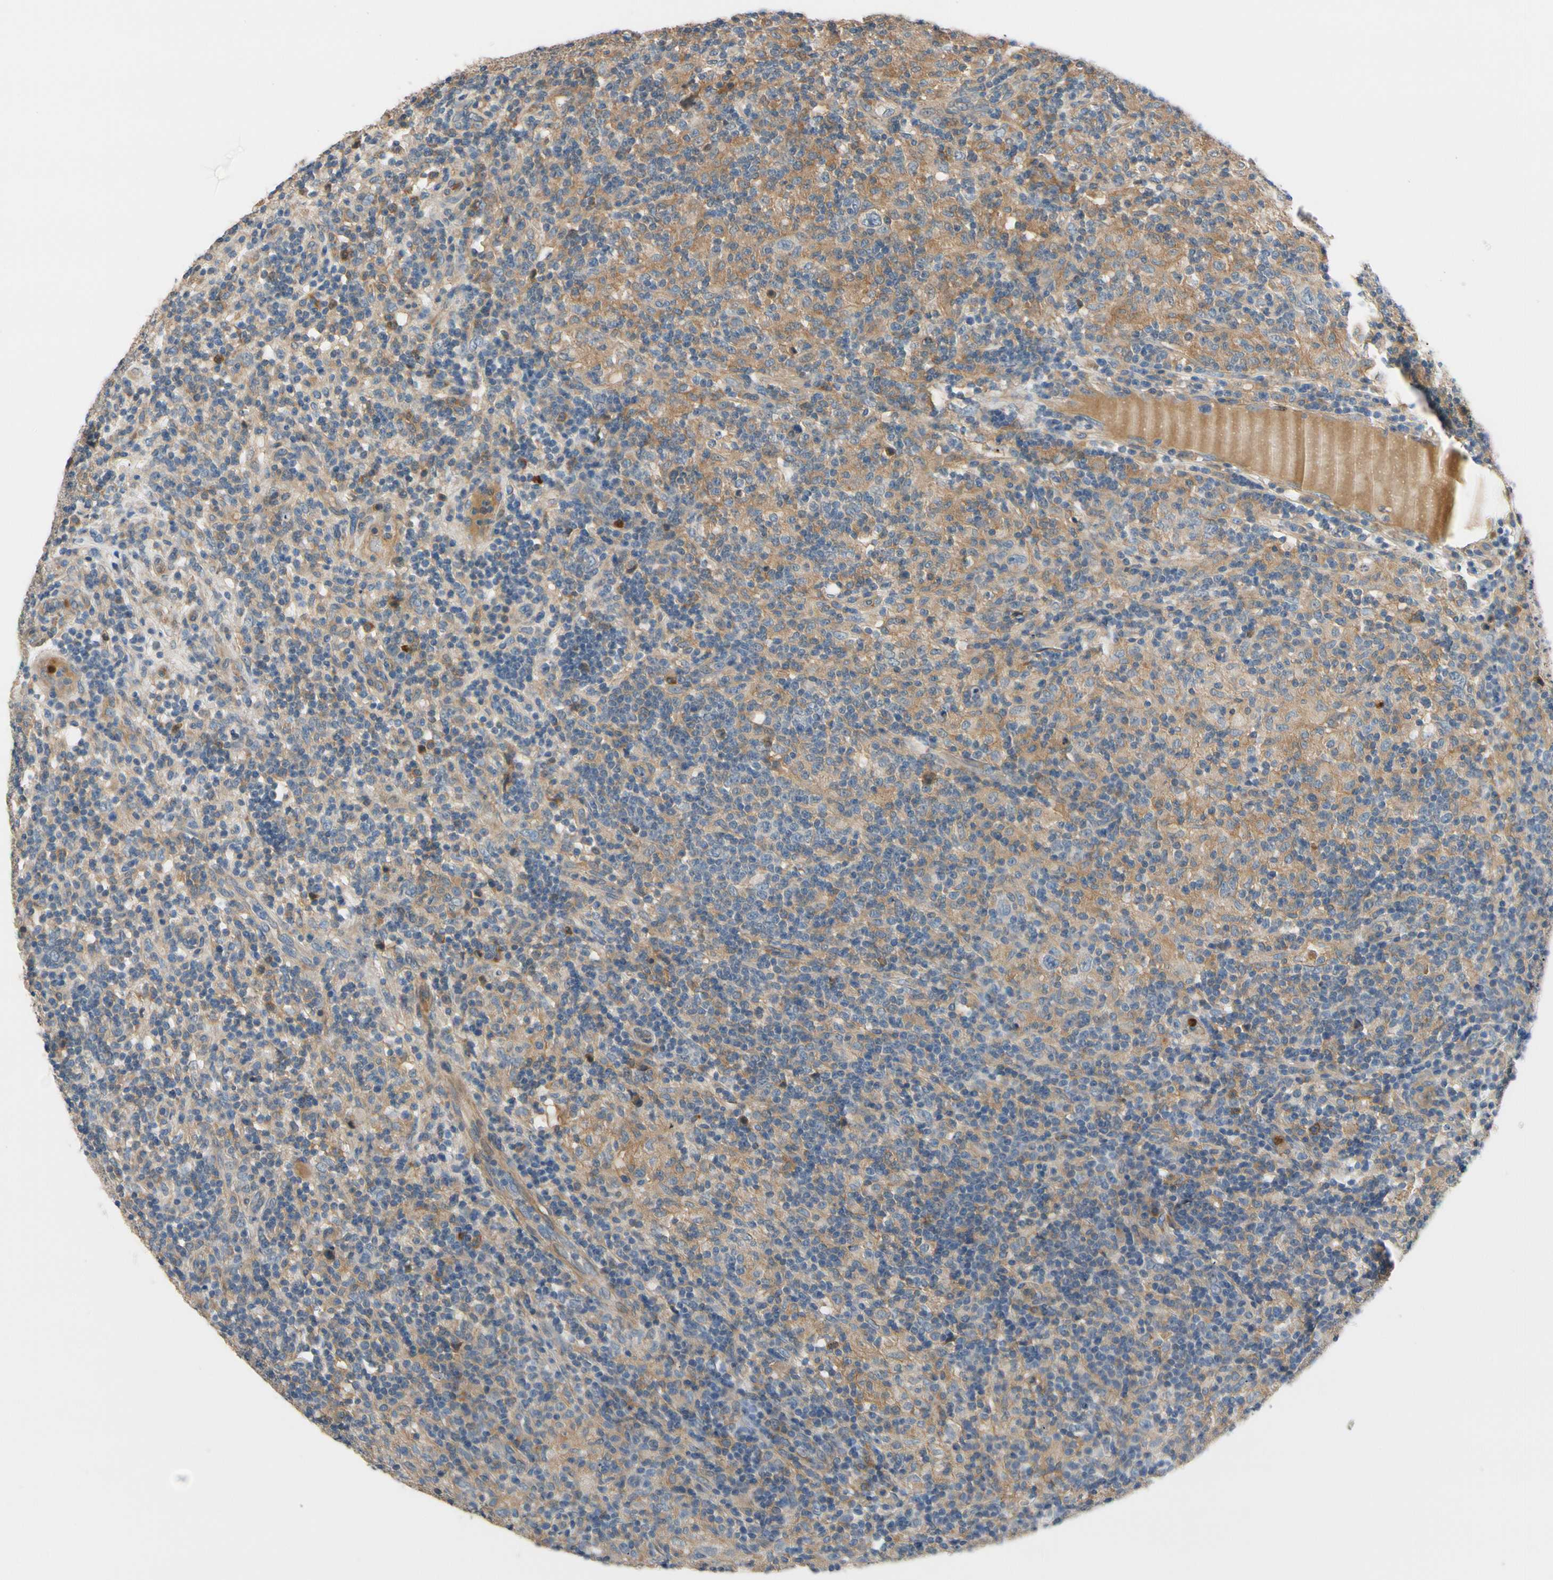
{"staining": {"intensity": "negative", "quantity": "none", "location": "none"}, "tissue": "lymphoma", "cell_type": "Tumor cells", "image_type": "cancer", "snomed": [{"axis": "morphology", "description": "Hodgkin's disease, NOS"}, {"axis": "topography", "description": "Lymph node"}], "caption": "A high-resolution histopathology image shows IHC staining of Hodgkin's disease, which reveals no significant expression in tumor cells.", "gene": "SIGLEC5", "patient": {"sex": "male", "age": 70}}